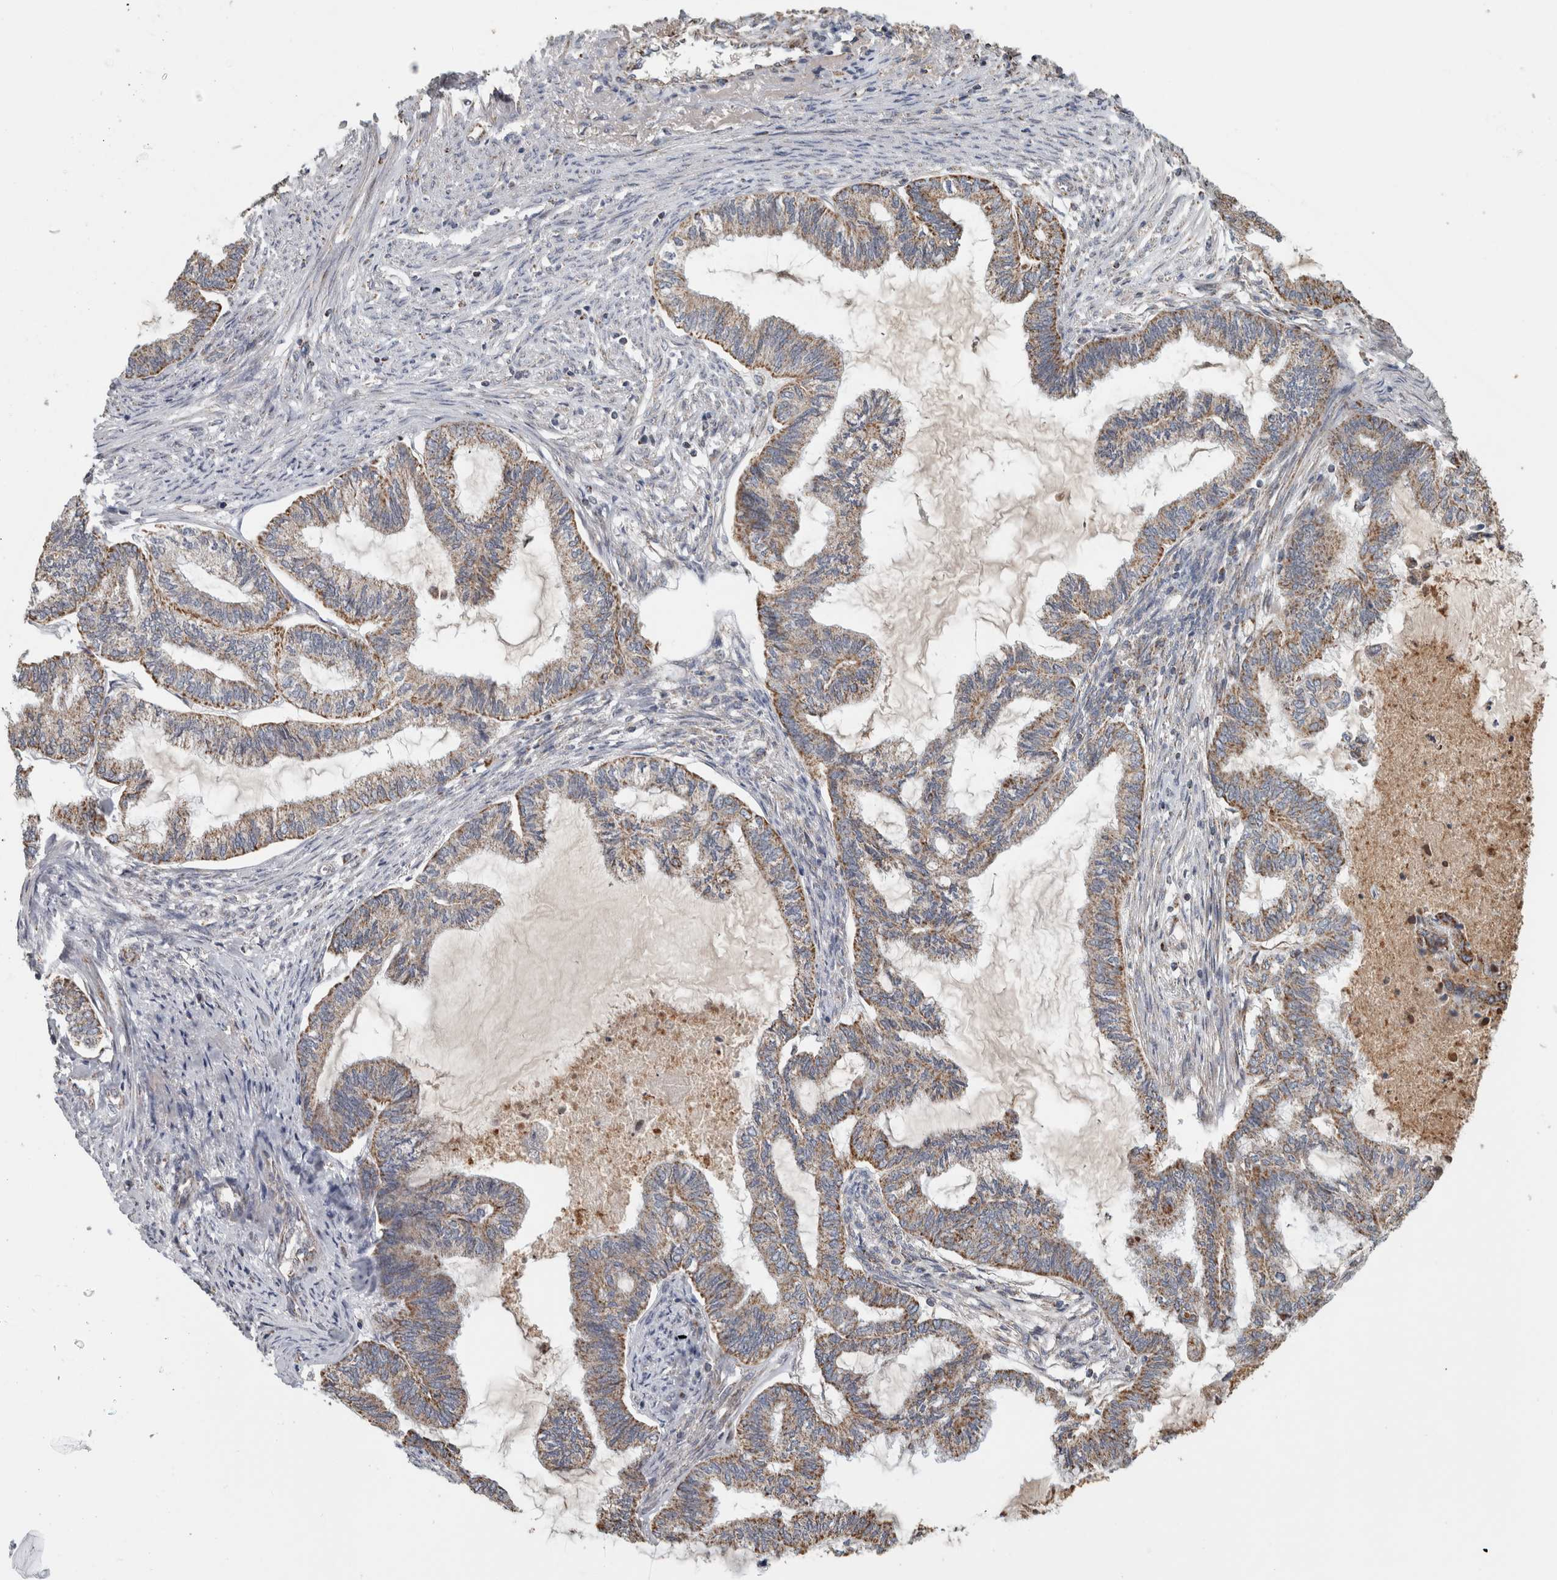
{"staining": {"intensity": "moderate", "quantity": "25%-75%", "location": "cytoplasmic/membranous"}, "tissue": "endometrial cancer", "cell_type": "Tumor cells", "image_type": "cancer", "snomed": [{"axis": "morphology", "description": "Adenocarcinoma, NOS"}, {"axis": "topography", "description": "Endometrium"}], "caption": "IHC (DAB (3,3'-diaminobenzidine)) staining of human endometrial cancer (adenocarcinoma) demonstrates moderate cytoplasmic/membranous protein positivity in about 25%-75% of tumor cells. (Stains: DAB (3,3'-diaminobenzidine) in brown, nuclei in blue, Microscopy: brightfield microscopy at high magnification).", "gene": "ST8SIA1", "patient": {"sex": "female", "age": 86}}